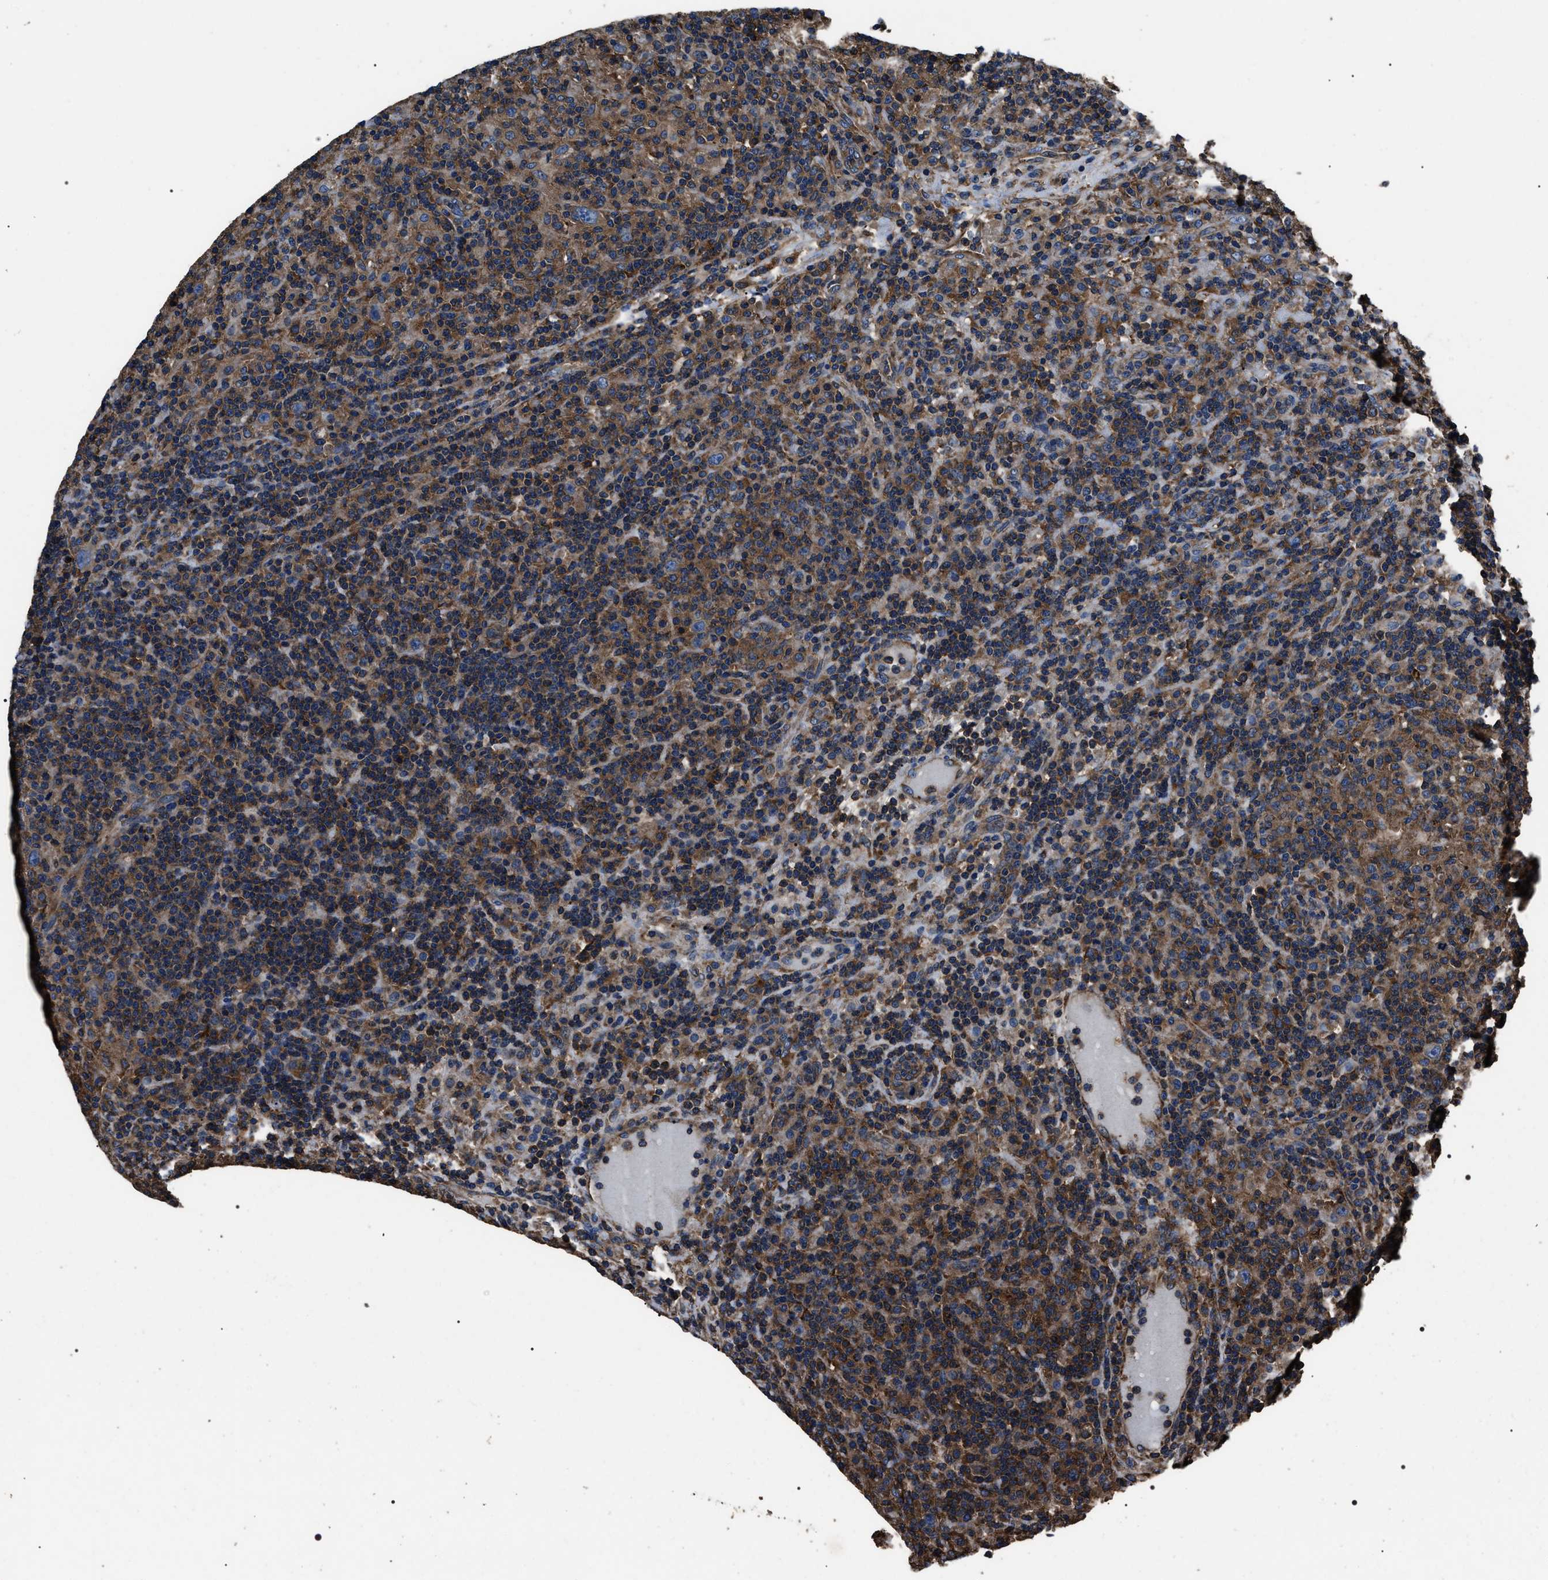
{"staining": {"intensity": "weak", "quantity": ">75%", "location": "cytoplasmic/membranous"}, "tissue": "lymphoma", "cell_type": "Tumor cells", "image_type": "cancer", "snomed": [{"axis": "morphology", "description": "Hodgkin's disease, NOS"}, {"axis": "topography", "description": "Lymph node"}], "caption": "A low amount of weak cytoplasmic/membranous positivity is seen in about >75% of tumor cells in lymphoma tissue. The protein of interest is stained brown, and the nuclei are stained in blue (DAB (3,3'-diaminobenzidine) IHC with brightfield microscopy, high magnification).", "gene": "HSCB", "patient": {"sex": "male", "age": 70}}